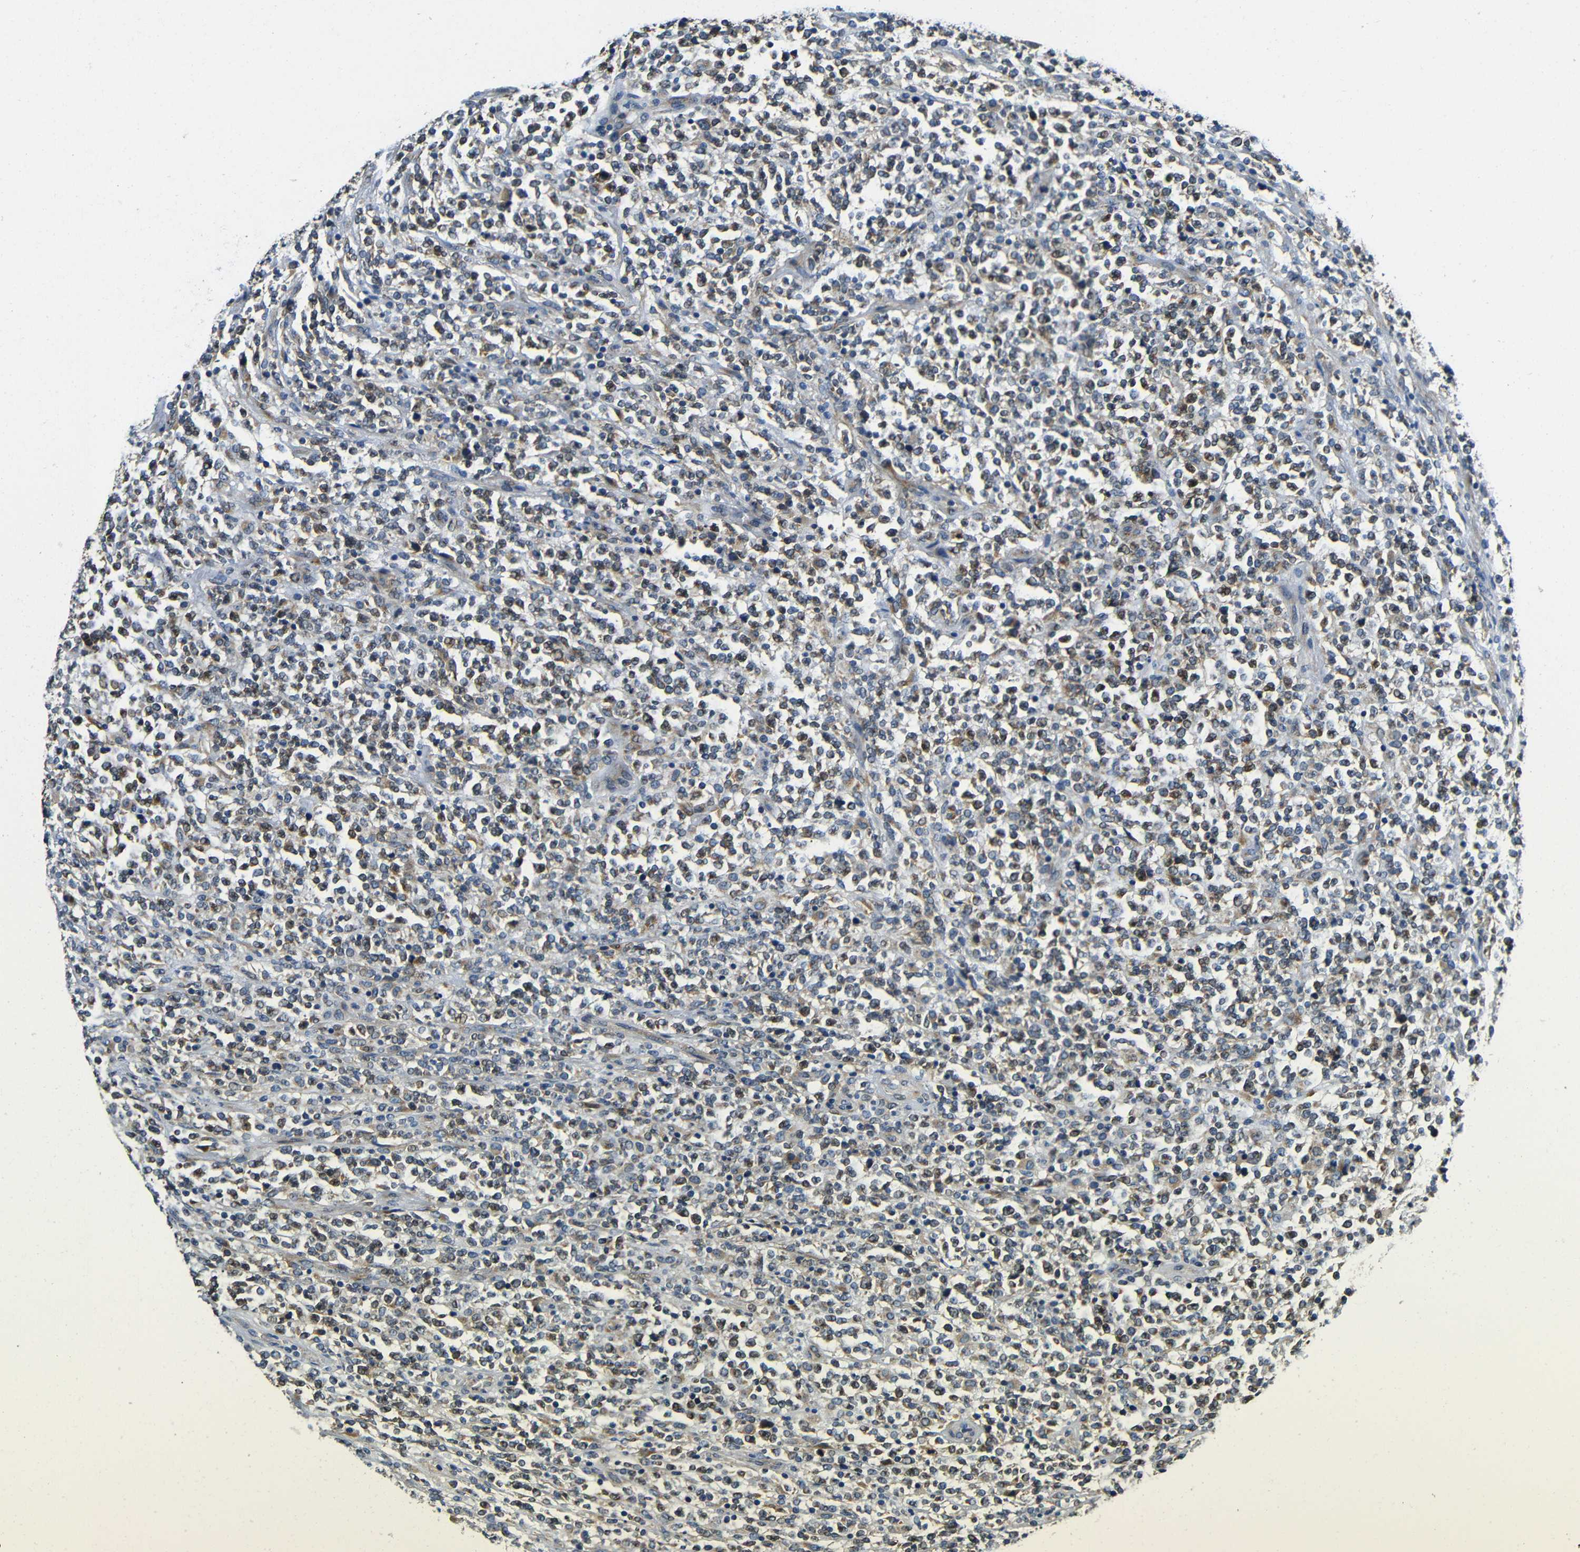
{"staining": {"intensity": "weak", "quantity": "25%-75%", "location": "nuclear"}, "tissue": "lymphoma", "cell_type": "Tumor cells", "image_type": "cancer", "snomed": [{"axis": "morphology", "description": "Malignant lymphoma, non-Hodgkin's type, High grade"}, {"axis": "topography", "description": "Soft tissue"}], "caption": "Protein staining of lymphoma tissue reveals weak nuclear expression in approximately 25%-75% of tumor cells.", "gene": "VAPB", "patient": {"sex": "male", "age": 18}}